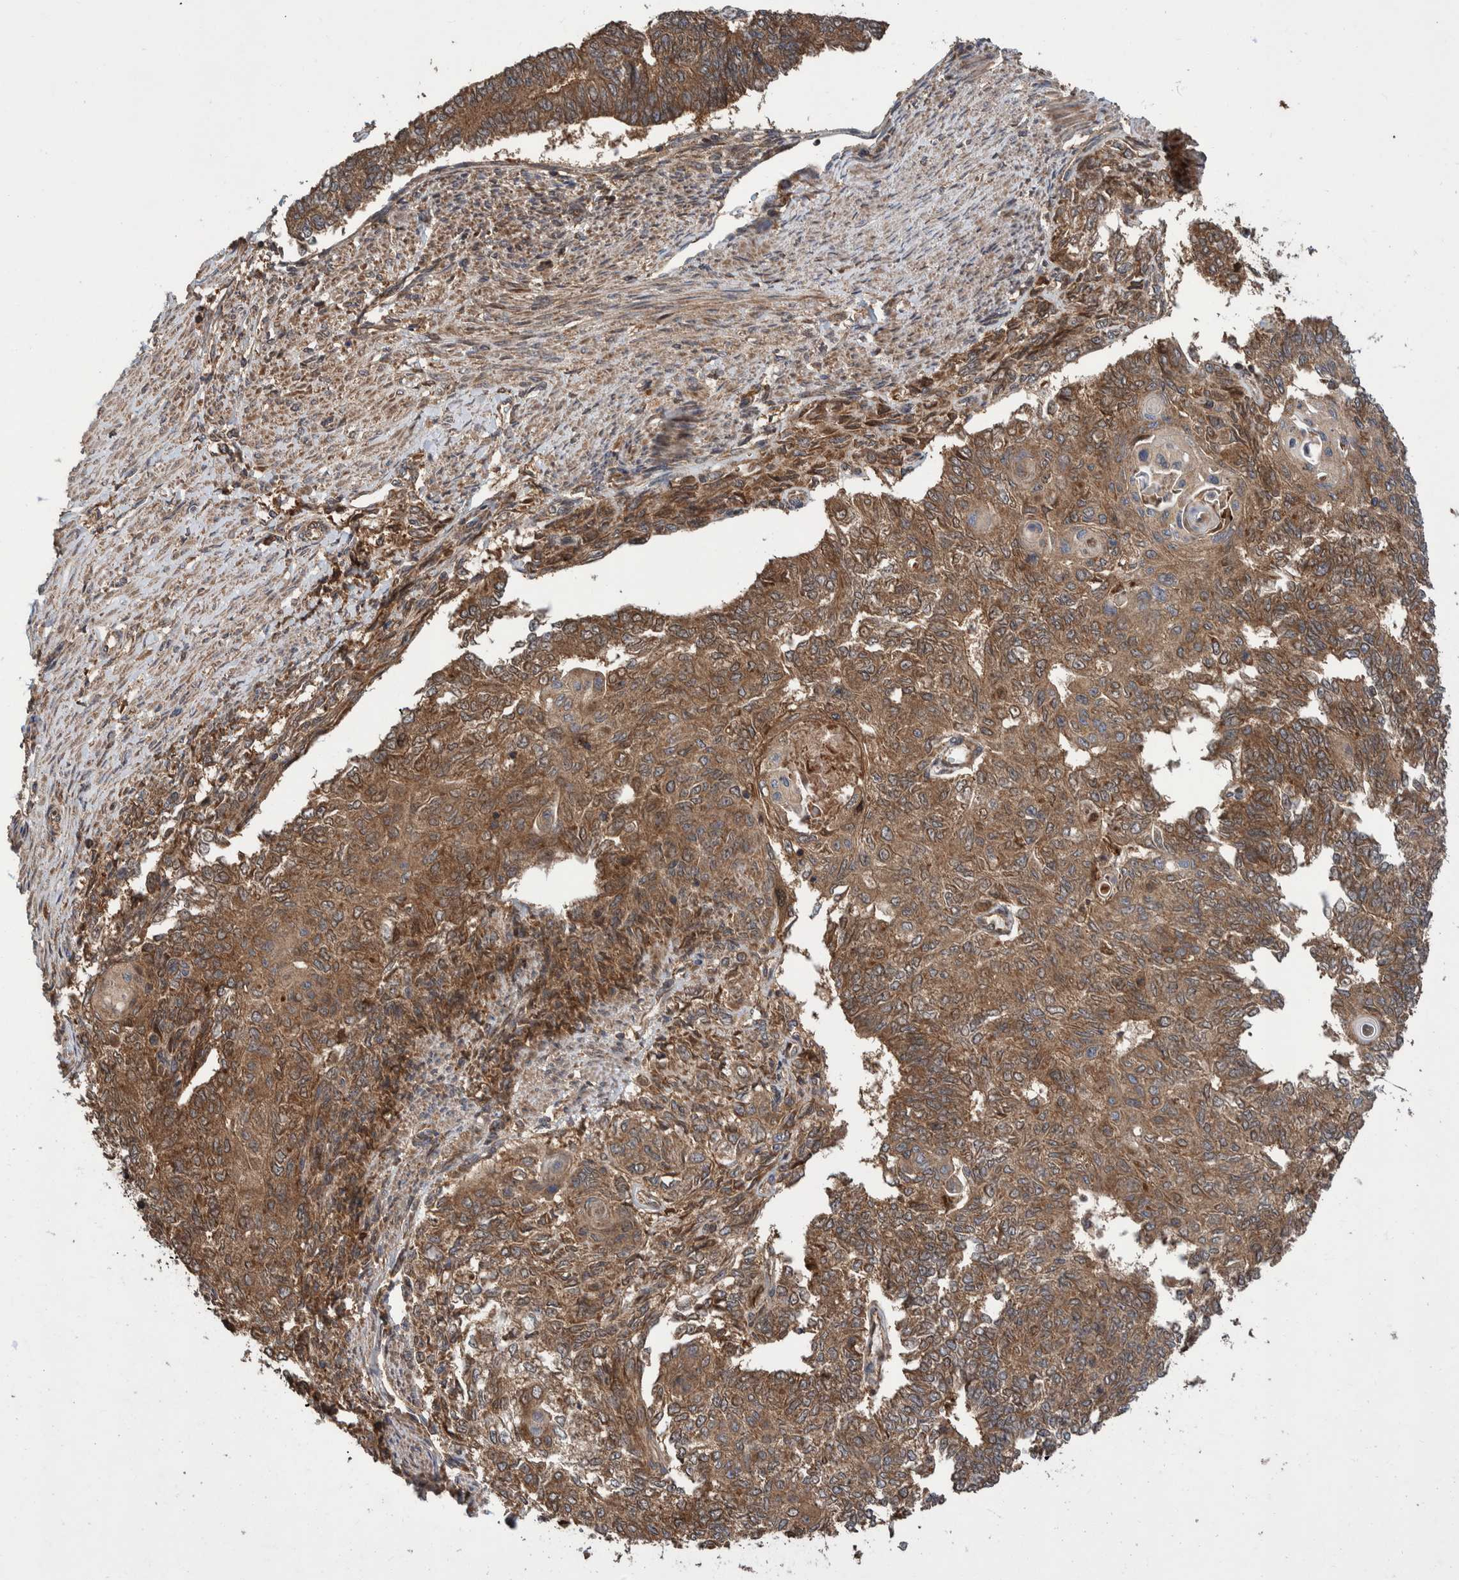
{"staining": {"intensity": "moderate", "quantity": ">75%", "location": "cytoplasmic/membranous"}, "tissue": "endometrial cancer", "cell_type": "Tumor cells", "image_type": "cancer", "snomed": [{"axis": "morphology", "description": "Adenocarcinoma, NOS"}, {"axis": "topography", "description": "Endometrium"}], "caption": "An image showing moderate cytoplasmic/membranous staining in about >75% of tumor cells in endometrial adenocarcinoma, as visualized by brown immunohistochemical staining.", "gene": "VBP1", "patient": {"sex": "female", "age": 32}}